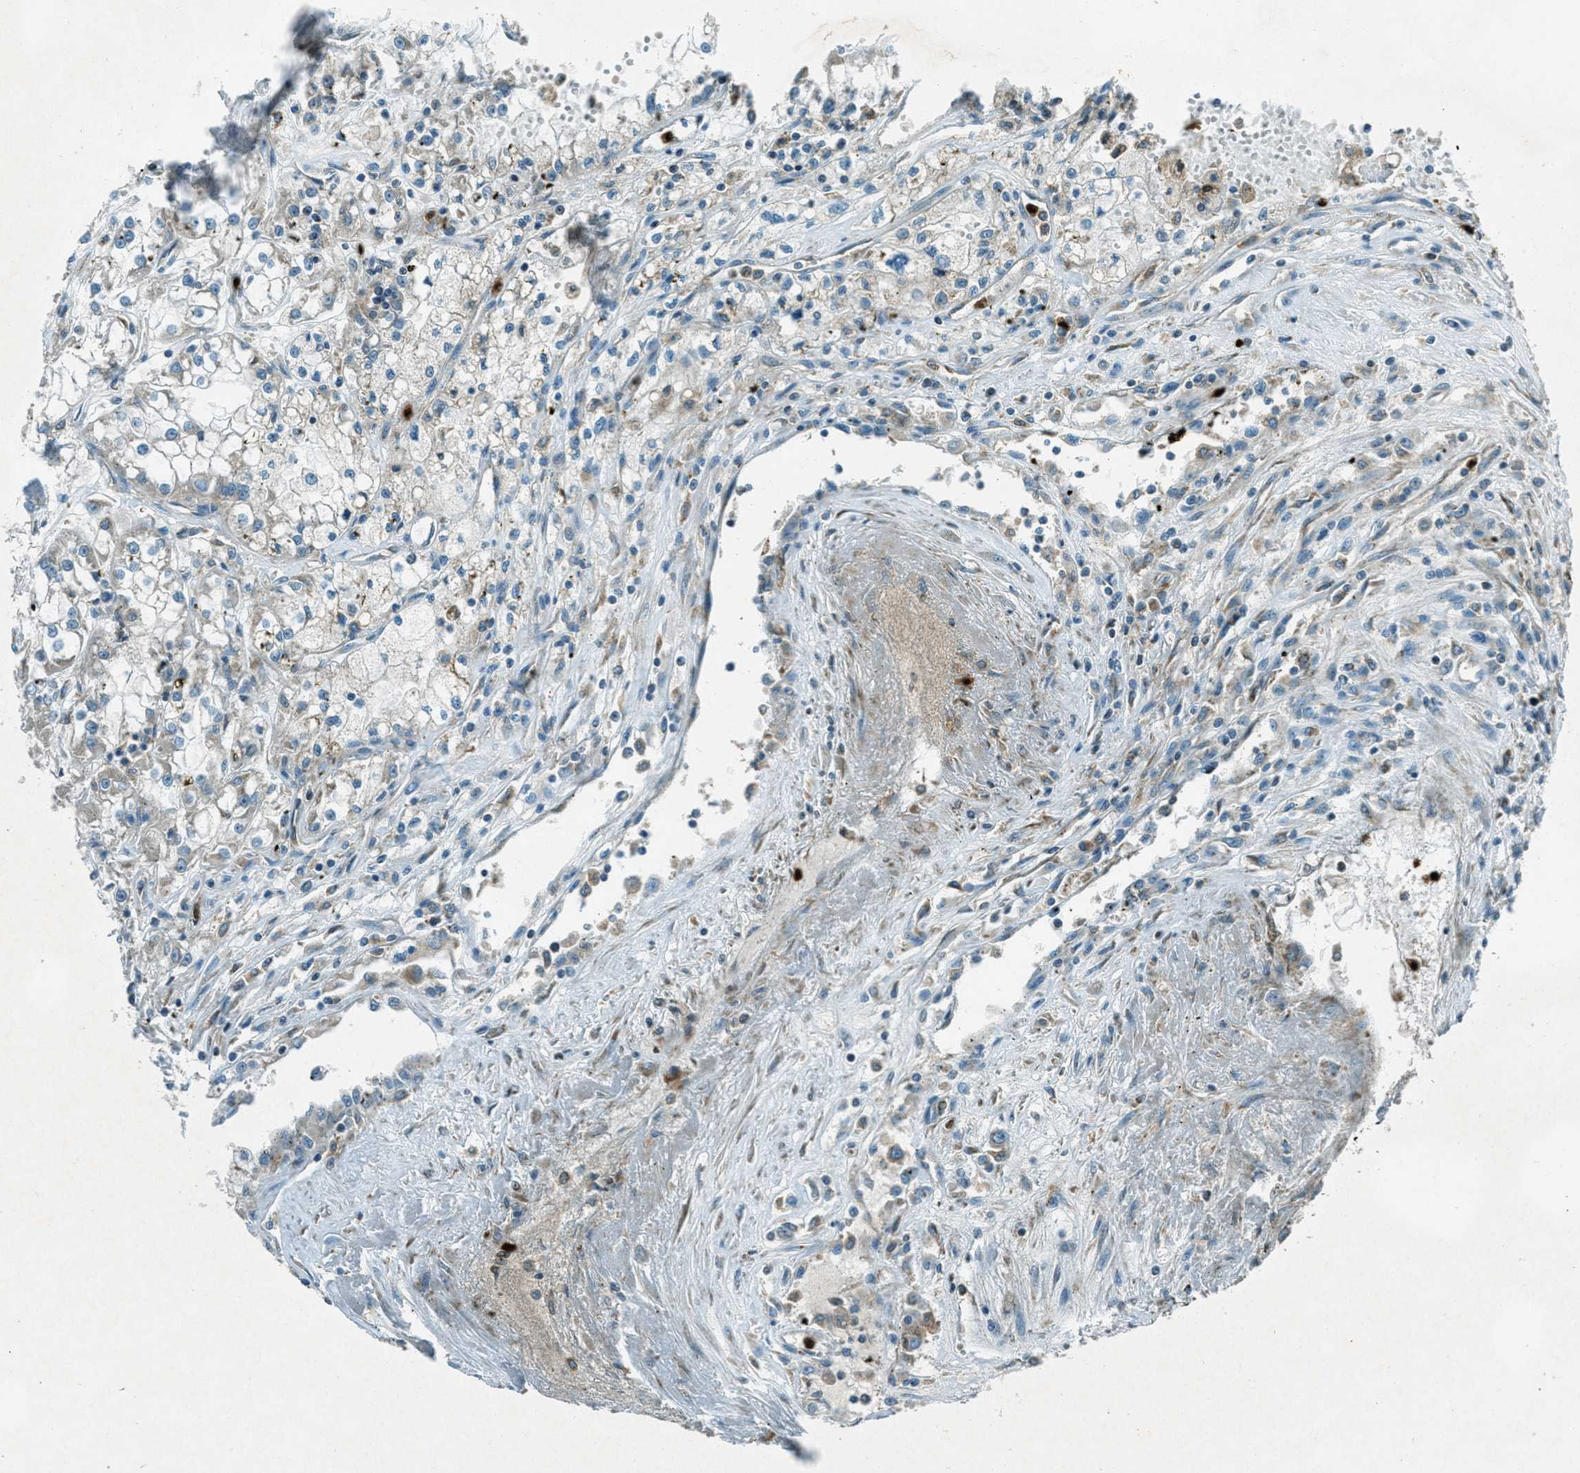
{"staining": {"intensity": "negative", "quantity": "none", "location": "none"}, "tissue": "renal cancer", "cell_type": "Tumor cells", "image_type": "cancer", "snomed": [{"axis": "morphology", "description": "Adenocarcinoma, NOS"}, {"axis": "topography", "description": "Kidney"}], "caption": "Tumor cells are negative for protein expression in human adenocarcinoma (renal).", "gene": "FAR1", "patient": {"sex": "female", "age": 52}}